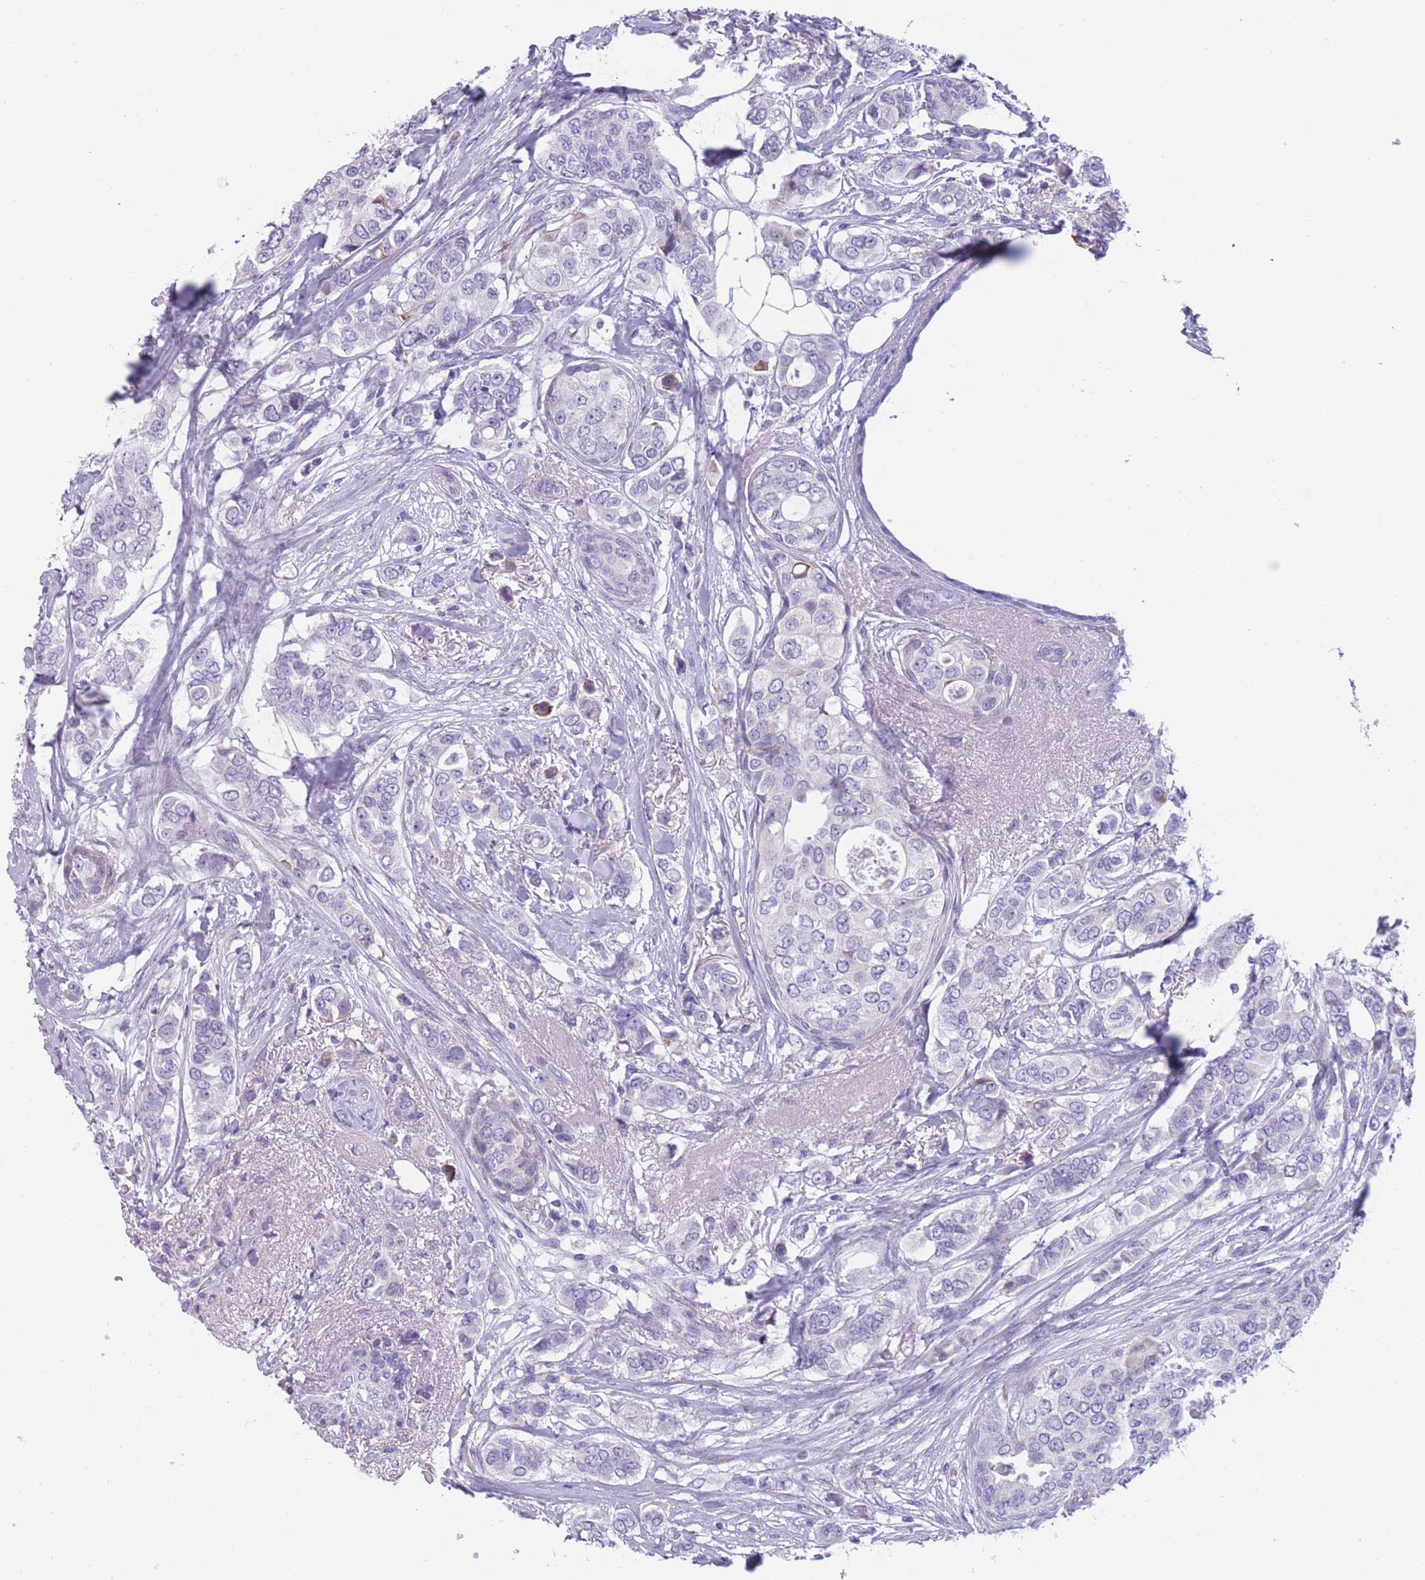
{"staining": {"intensity": "negative", "quantity": "none", "location": "none"}, "tissue": "breast cancer", "cell_type": "Tumor cells", "image_type": "cancer", "snomed": [{"axis": "morphology", "description": "Lobular carcinoma"}, {"axis": "topography", "description": "Breast"}], "caption": "This is an immunohistochemistry (IHC) image of breast lobular carcinoma. There is no positivity in tumor cells.", "gene": "COL27A1", "patient": {"sex": "female", "age": 51}}